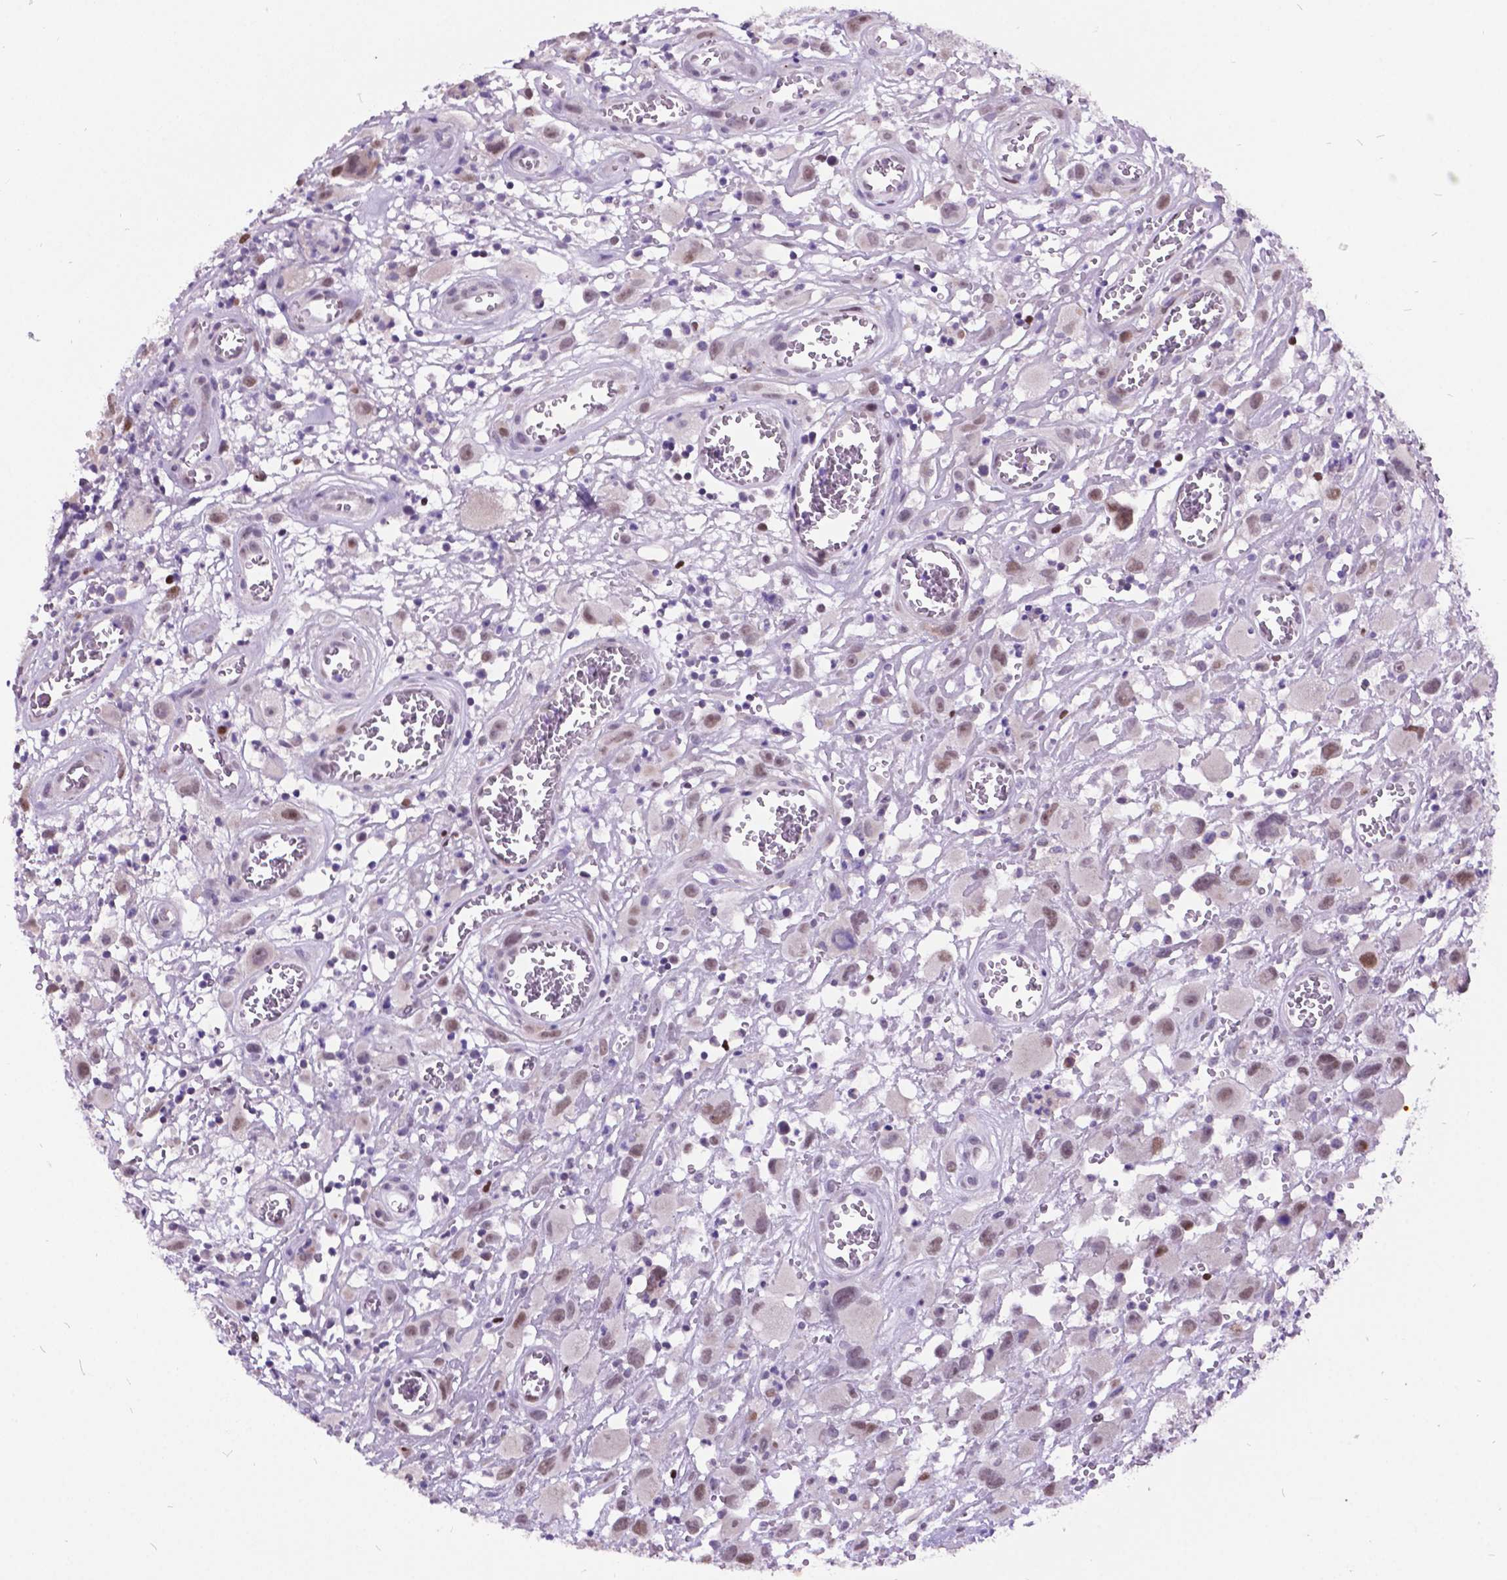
{"staining": {"intensity": "weak", "quantity": "25%-75%", "location": "nuclear"}, "tissue": "head and neck cancer", "cell_type": "Tumor cells", "image_type": "cancer", "snomed": [{"axis": "morphology", "description": "Squamous cell carcinoma, NOS"}, {"axis": "morphology", "description": "Squamous cell carcinoma, metastatic, NOS"}, {"axis": "topography", "description": "Oral tissue"}, {"axis": "topography", "description": "Head-Neck"}], "caption": "The histopathology image shows staining of head and neck cancer (metastatic squamous cell carcinoma), revealing weak nuclear protein expression (brown color) within tumor cells. (DAB (3,3'-diaminobenzidine) IHC, brown staining for protein, blue staining for nuclei).", "gene": "DPF3", "patient": {"sex": "female", "age": 85}}